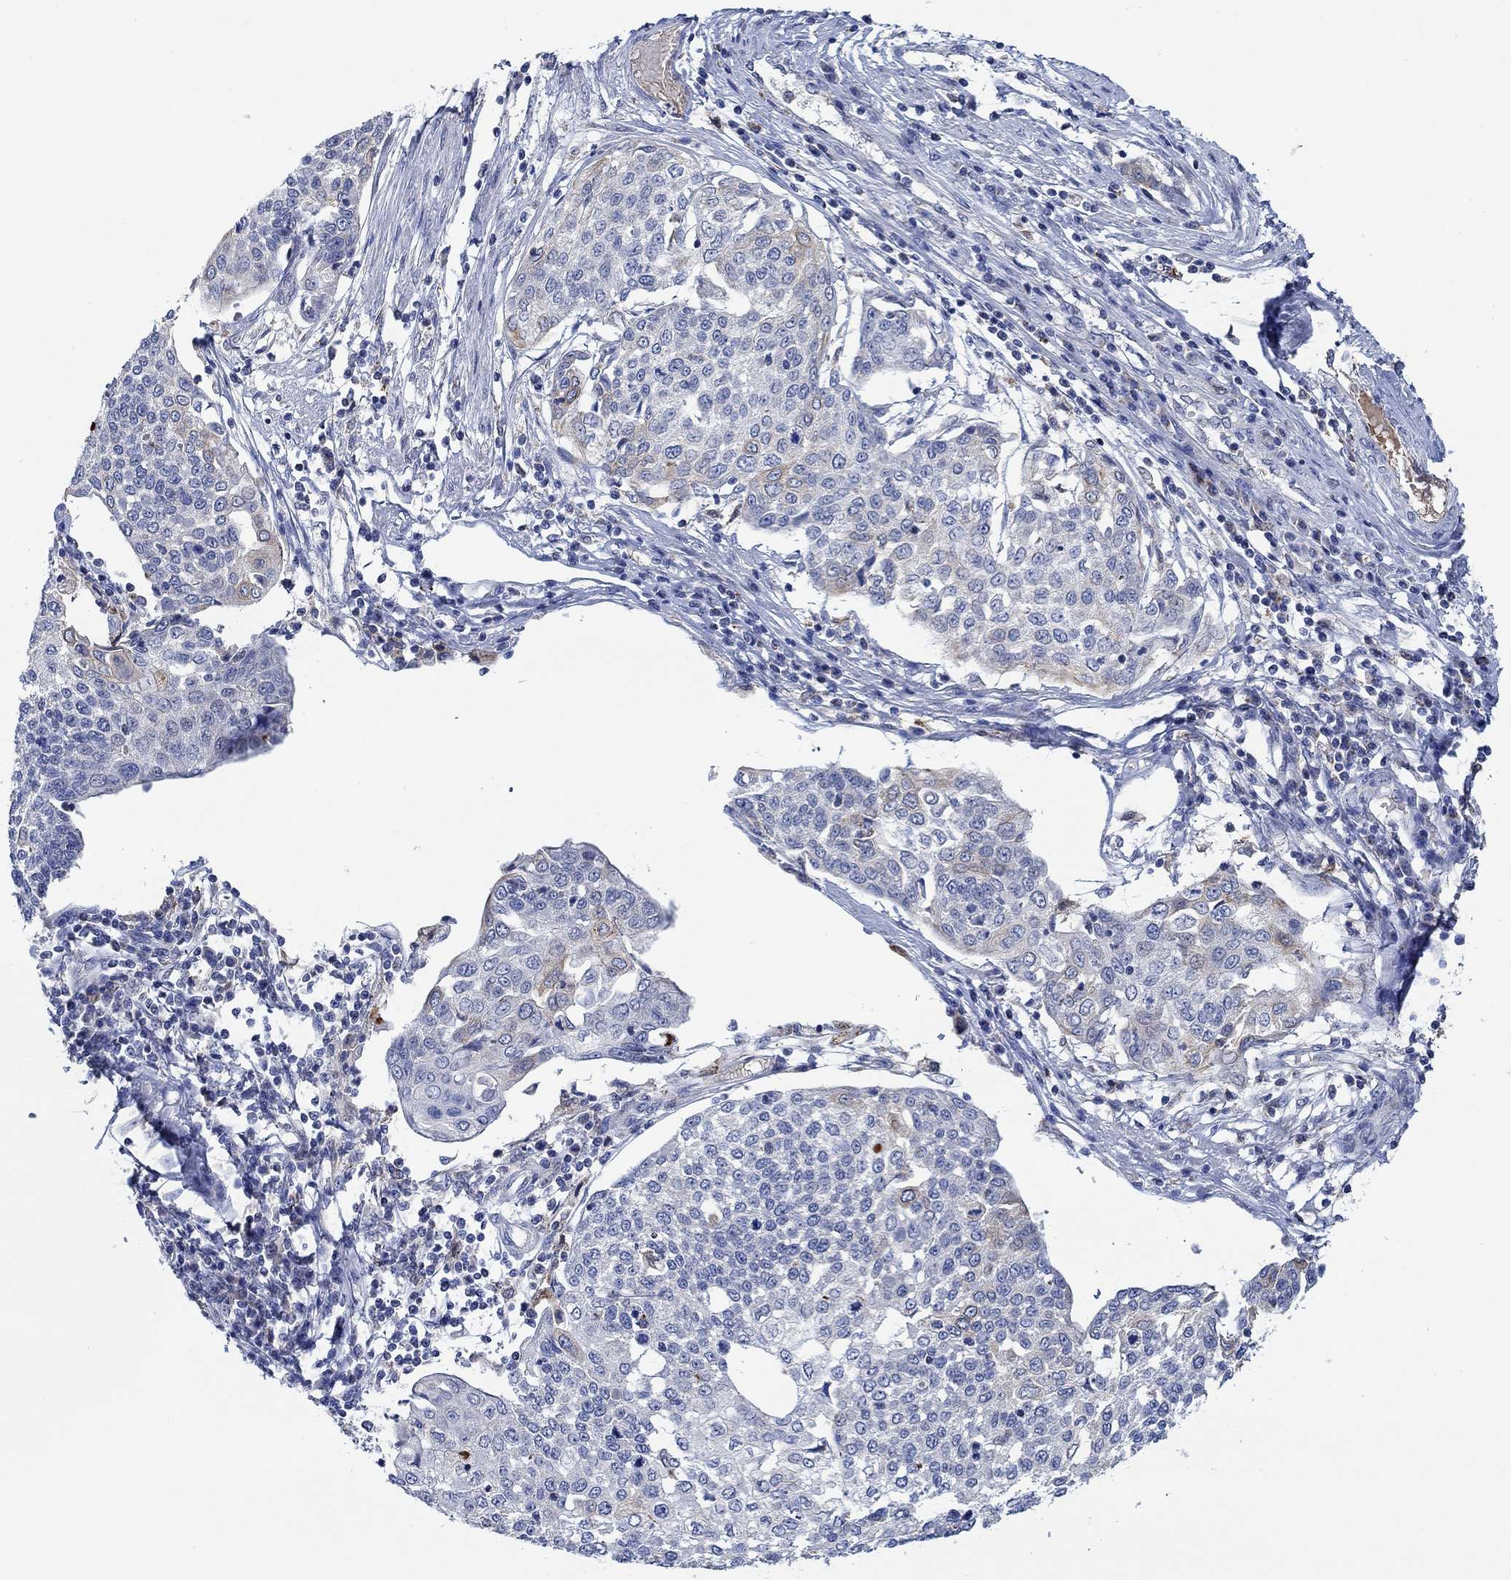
{"staining": {"intensity": "weak", "quantity": "<25%", "location": "cytoplasmic/membranous"}, "tissue": "cervical cancer", "cell_type": "Tumor cells", "image_type": "cancer", "snomed": [{"axis": "morphology", "description": "Squamous cell carcinoma, NOS"}, {"axis": "topography", "description": "Cervix"}], "caption": "DAB (3,3'-diaminobenzidine) immunohistochemical staining of cervical cancer reveals no significant staining in tumor cells.", "gene": "MPP1", "patient": {"sex": "female", "age": 34}}